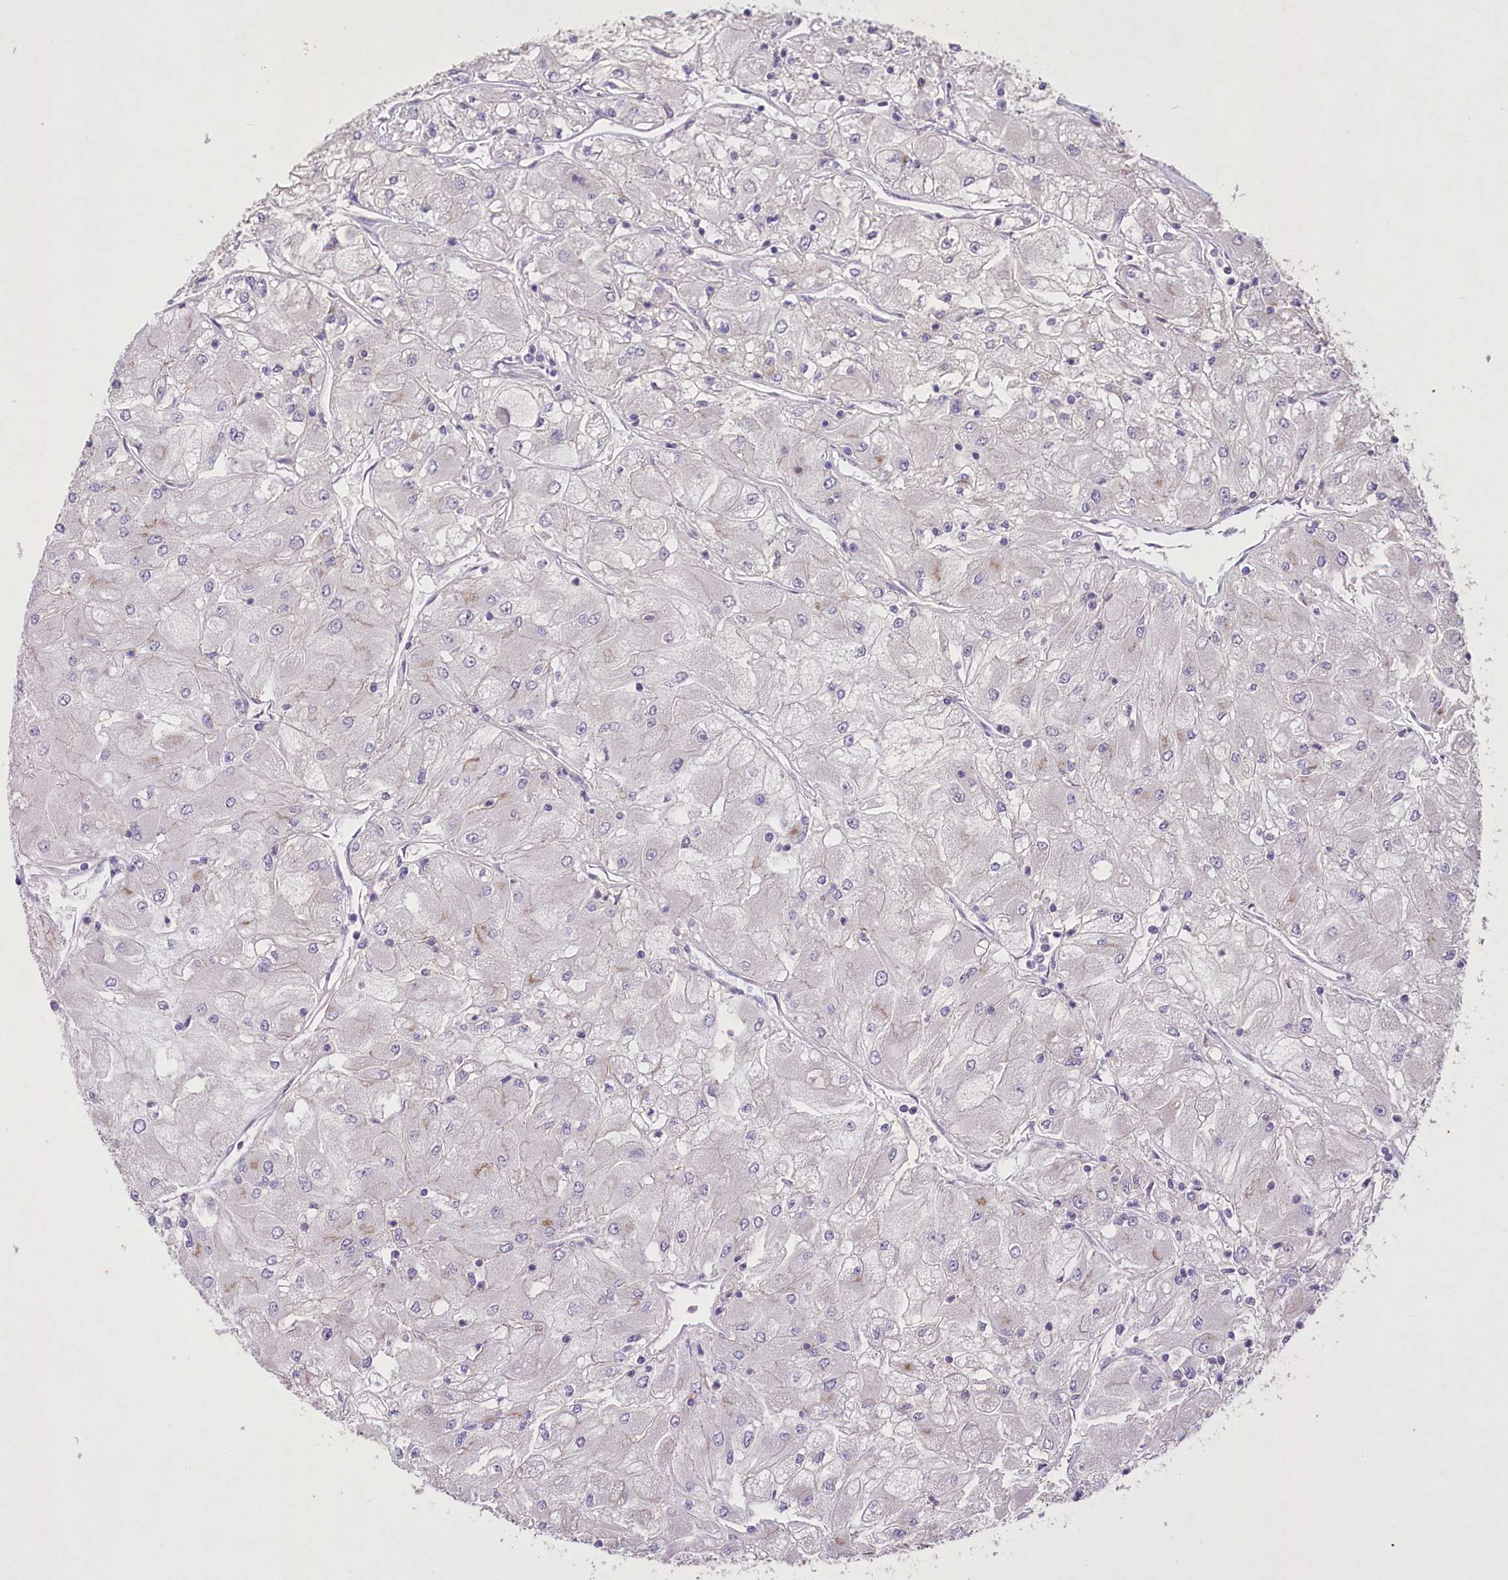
{"staining": {"intensity": "negative", "quantity": "none", "location": "none"}, "tissue": "renal cancer", "cell_type": "Tumor cells", "image_type": "cancer", "snomed": [{"axis": "morphology", "description": "Adenocarcinoma, NOS"}, {"axis": "topography", "description": "Kidney"}], "caption": "Immunohistochemistry (IHC) micrograph of human adenocarcinoma (renal) stained for a protein (brown), which exhibits no positivity in tumor cells.", "gene": "ENPP1", "patient": {"sex": "male", "age": 80}}